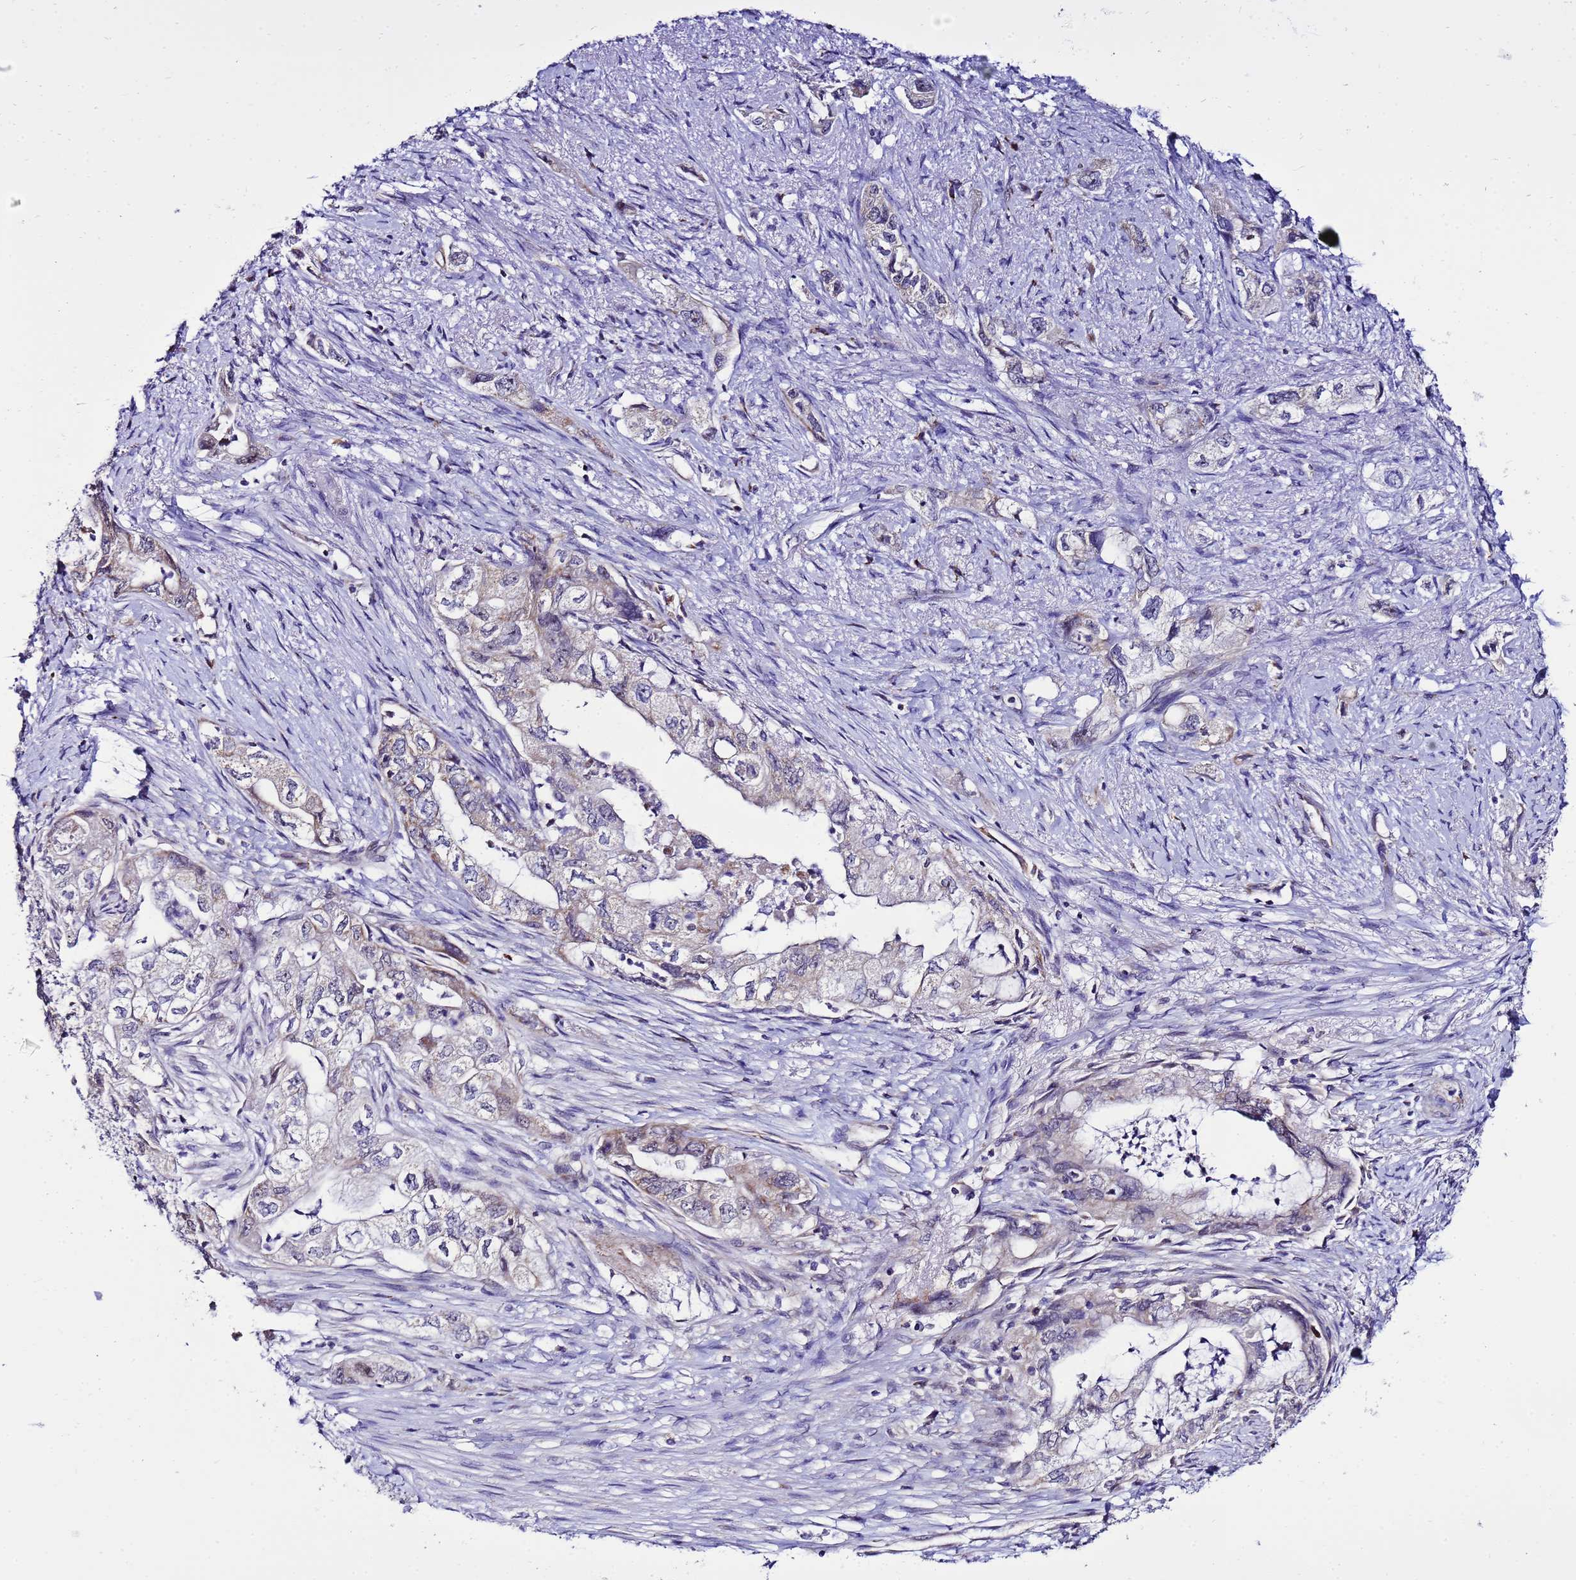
{"staining": {"intensity": "weak", "quantity": "<25%", "location": "cytoplasmic/membranous"}, "tissue": "pancreatic cancer", "cell_type": "Tumor cells", "image_type": "cancer", "snomed": [{"axis": "morphology", "description": "Adenocarcinoma, NOS"}, {"axis": "topography", "description": "Pancreas"}], "caption": "Pancreatic cancer (adenocarcinoma) was stained to show a protein in brown. There is no significant expression in tumor cells.", "gene": "DPH6", "patient": {"sex": "female", "age": 73}}